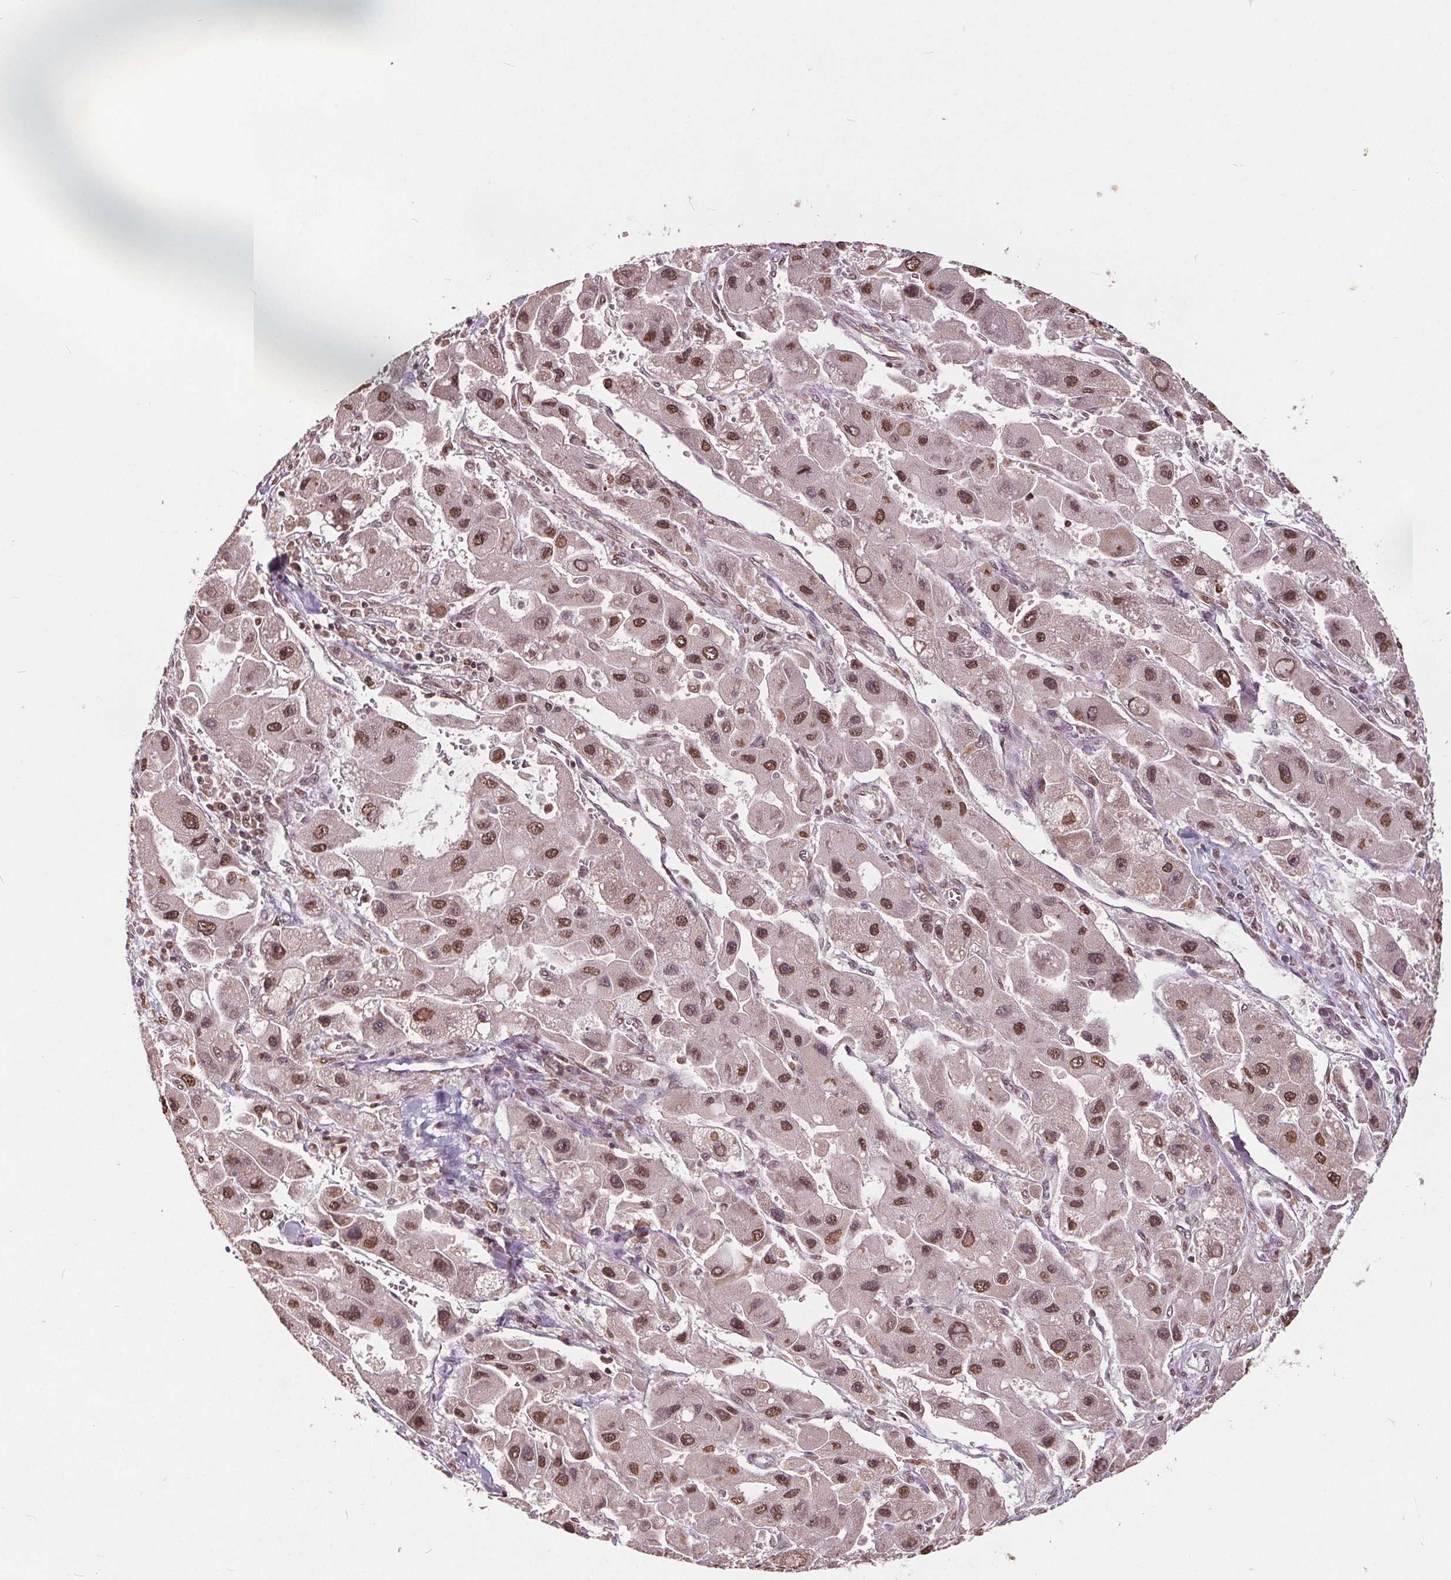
{"staining": {"intensity": "moderate", "quantity": ">75%", "location": "nuclear"}, "tissue": "liver cancer", "cell_type": "Tumor cells", "image_type": "cancer", "snomed": [{"axis": "morphology", "description": "Carcinoma, Hepatocellular, NOS"}, {"axis": "topography", "description": "Liver"}], "caption": "DAB (3,3'-diaminobenzidine) immunohistochemical staining of liver hepatocellular carcinoma demonstrates moderate nuclear protein expression in about >75% of tumor cells.", "gene": "HIF1AN", "patient": {"sex": "male", "age": 24}}